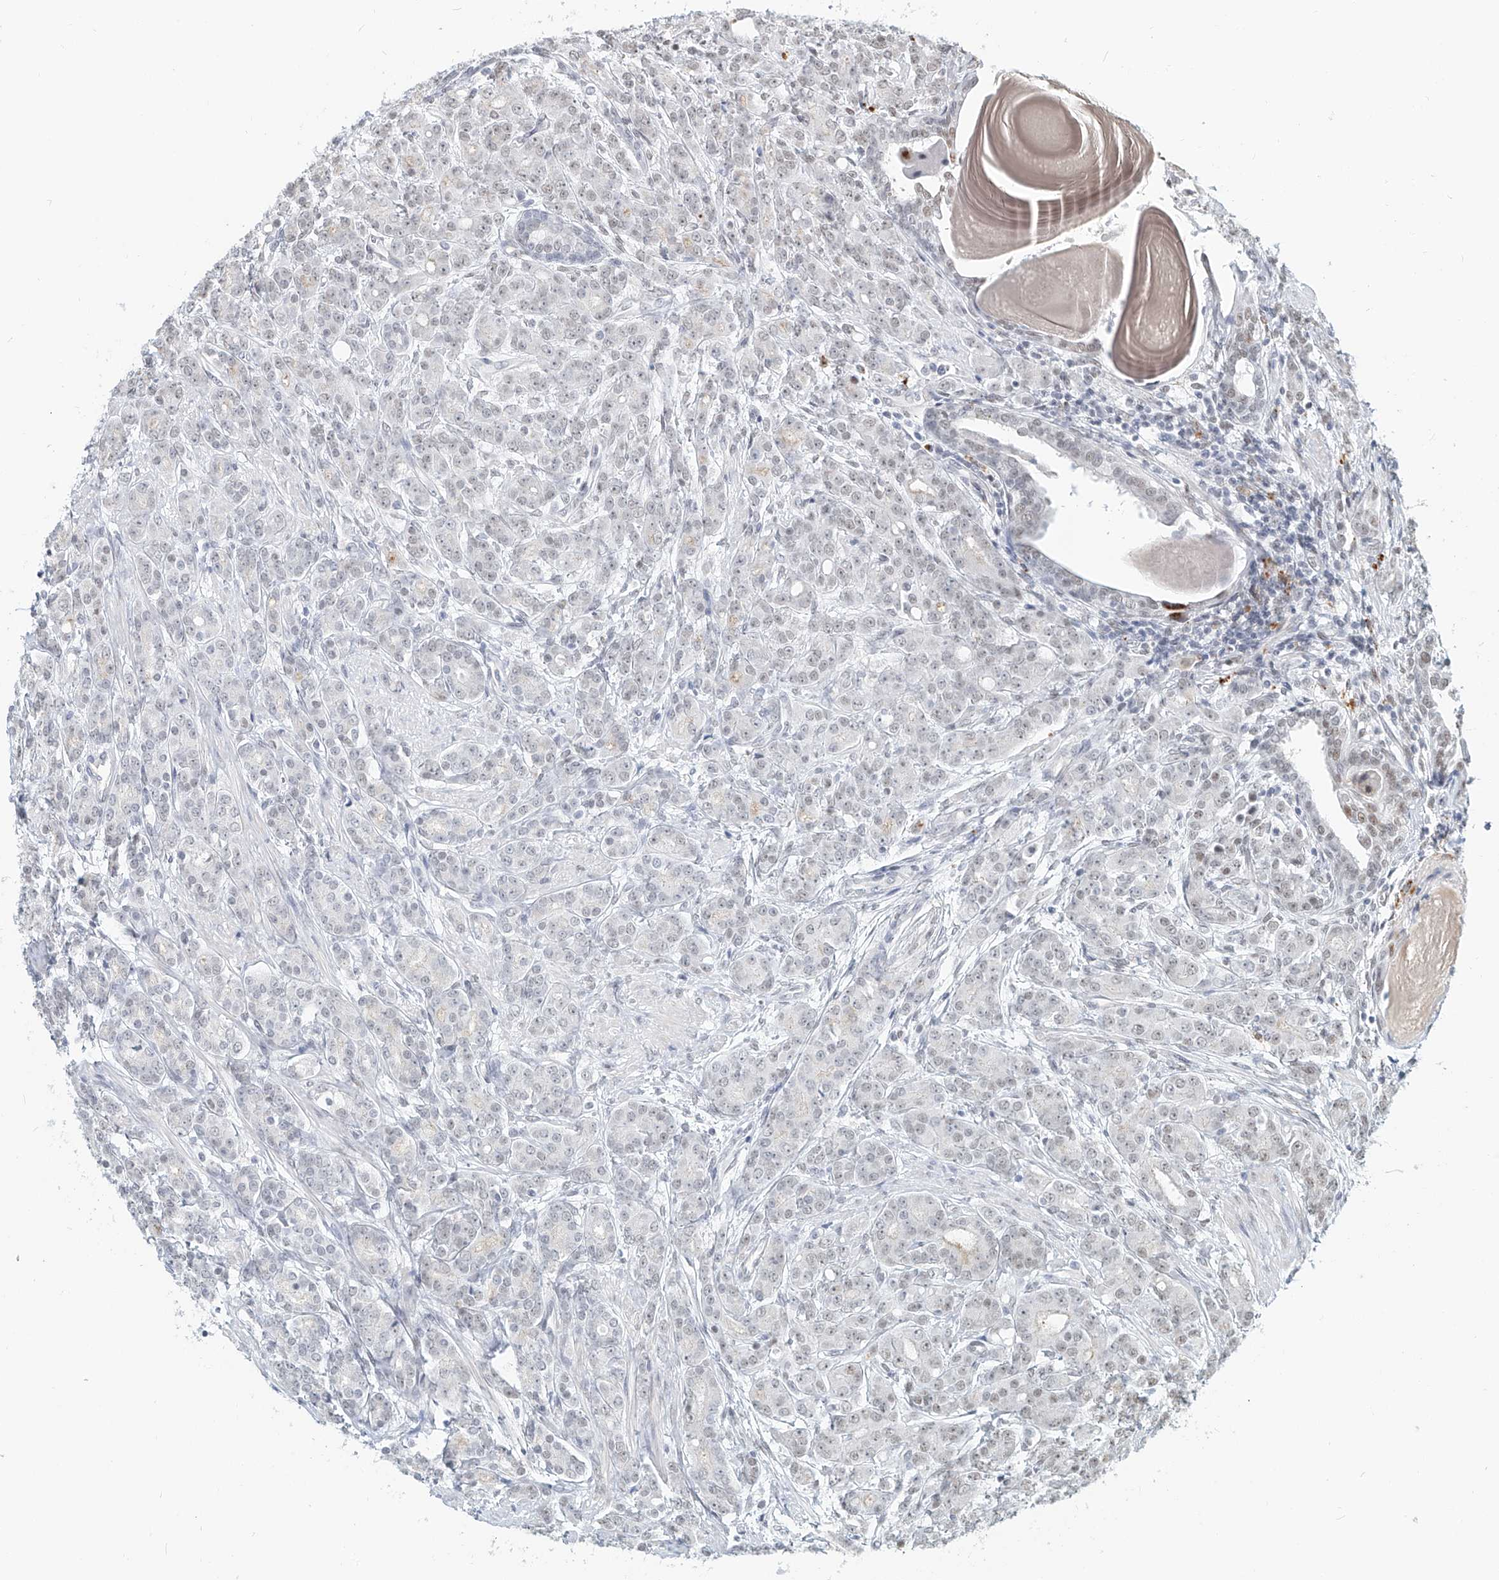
{"staining": {"intensity": "weak", "quantity": "<25%", "location": "nuclear"}, "tissue": "prostate cancer", "cell_type": "Tumor cells", "image_type": "cancer", "snomed": [{"axis": "morphology", "description": "Adenocarcinoma, High grade"}, {"axis": "topography", "description": "Prostate"}], "caption": "High magnification brightfield microscopy of prostate cancer stained with DAB (3,3'-diaminobenzidine) (brown) and counterstained with hematoxylin (blue): tumor cells show no significant expression.", "gene": "SASH1", "patient": {"sex": "male", "age": 62}}